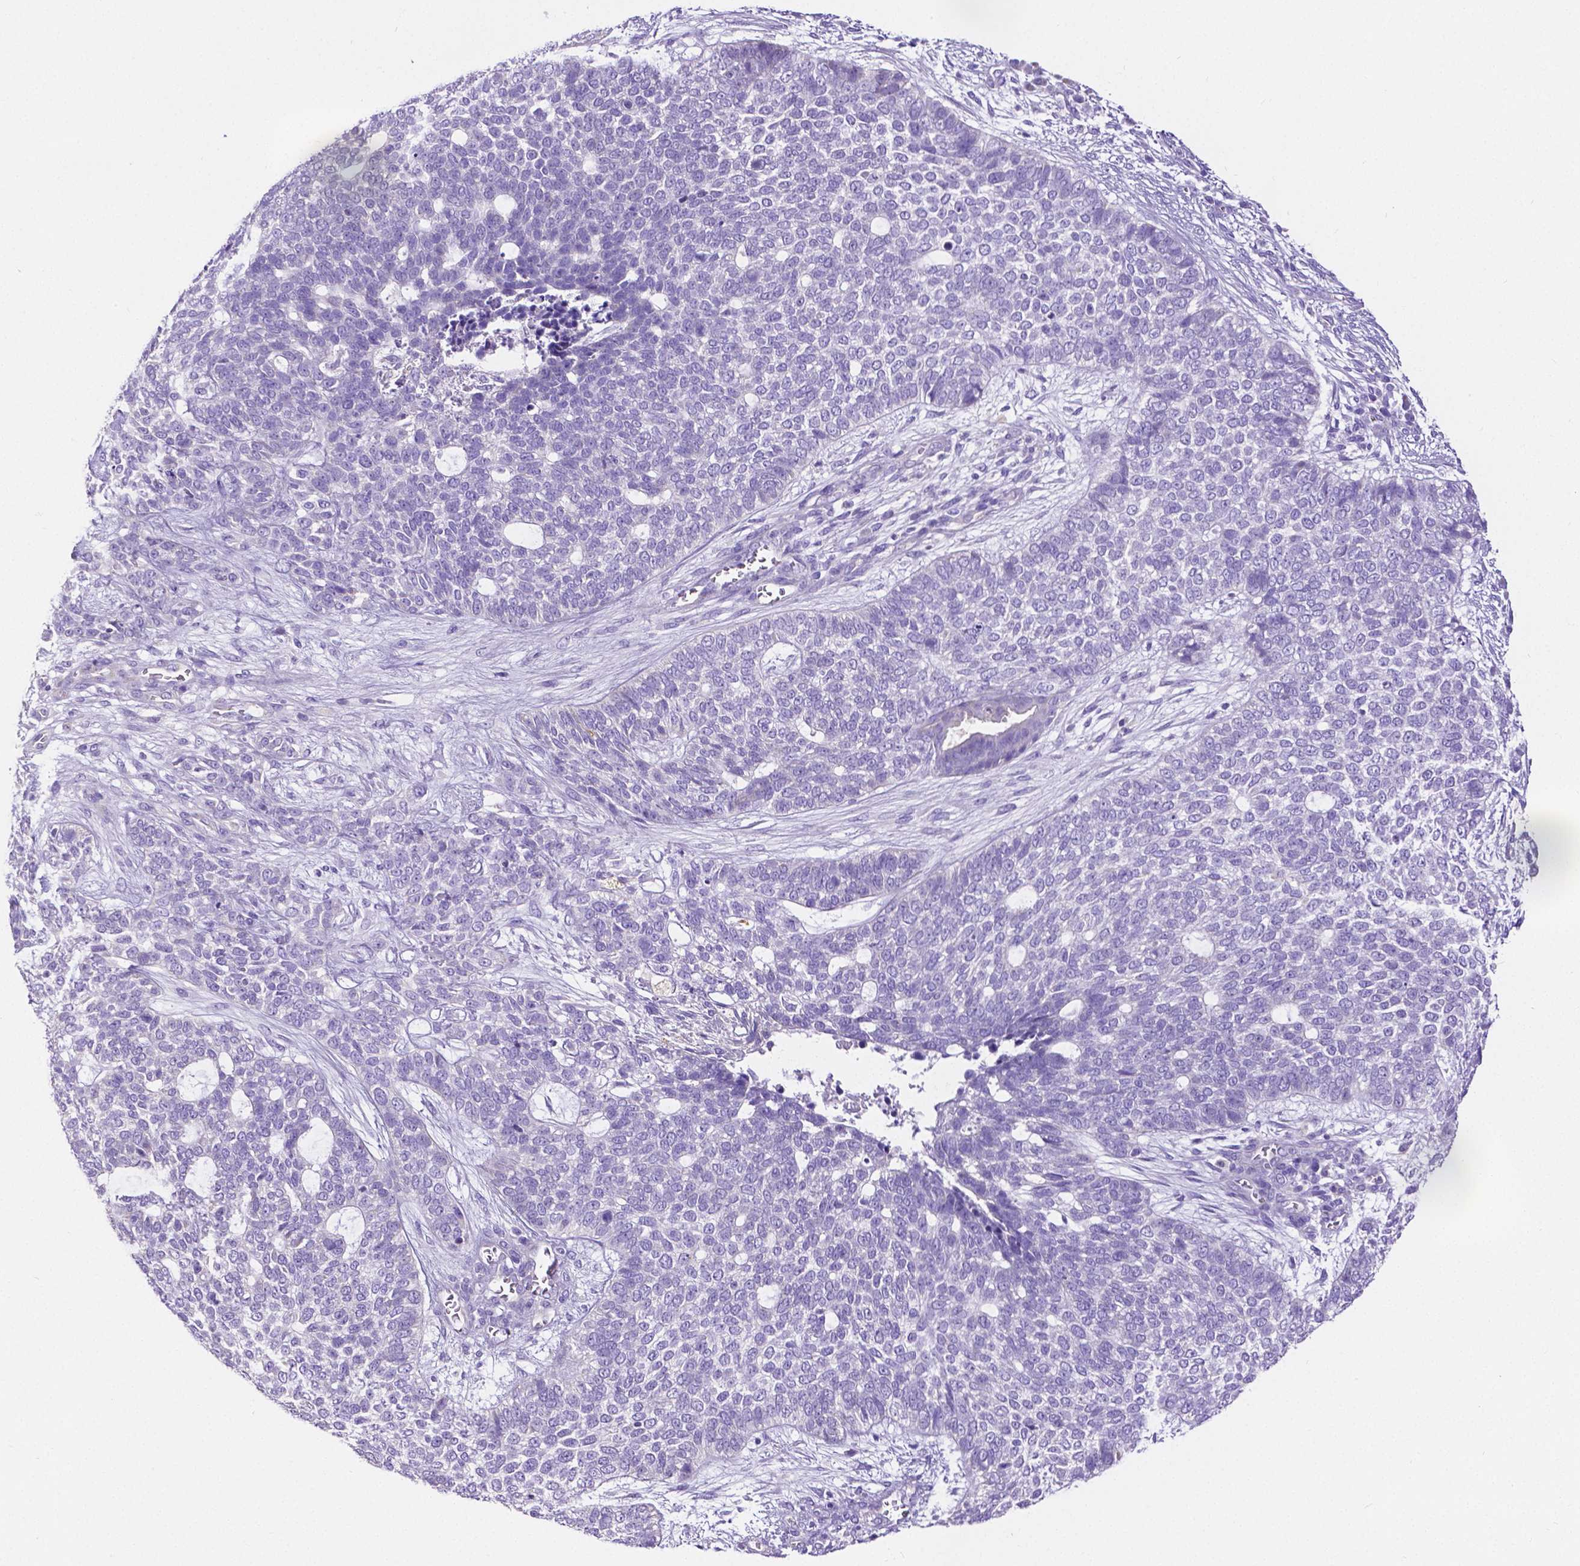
{"staining": {"intensity": "negative", "quantity": "none", "location": "none"}, "tissue": "skin cancer", "cell_type": "Tumor cells", "image_type": "cancer", "snomed": [{"axis": "morphology", "description": "Basal cell carcinoma"}, {"axis": "topography", "description": "Skin"}], "caption": "Immunohistochemistry histopathology image of human skin basal cell carcinoma stained for a protein (brown), which shows no staining in tumor cells. (DAB (3,3'-diaminobenzidine) IHC visualized using brightfield microscopy, high magnification).", "gene": "MMP9", "patient": {"sex": "female", "age": 69}}